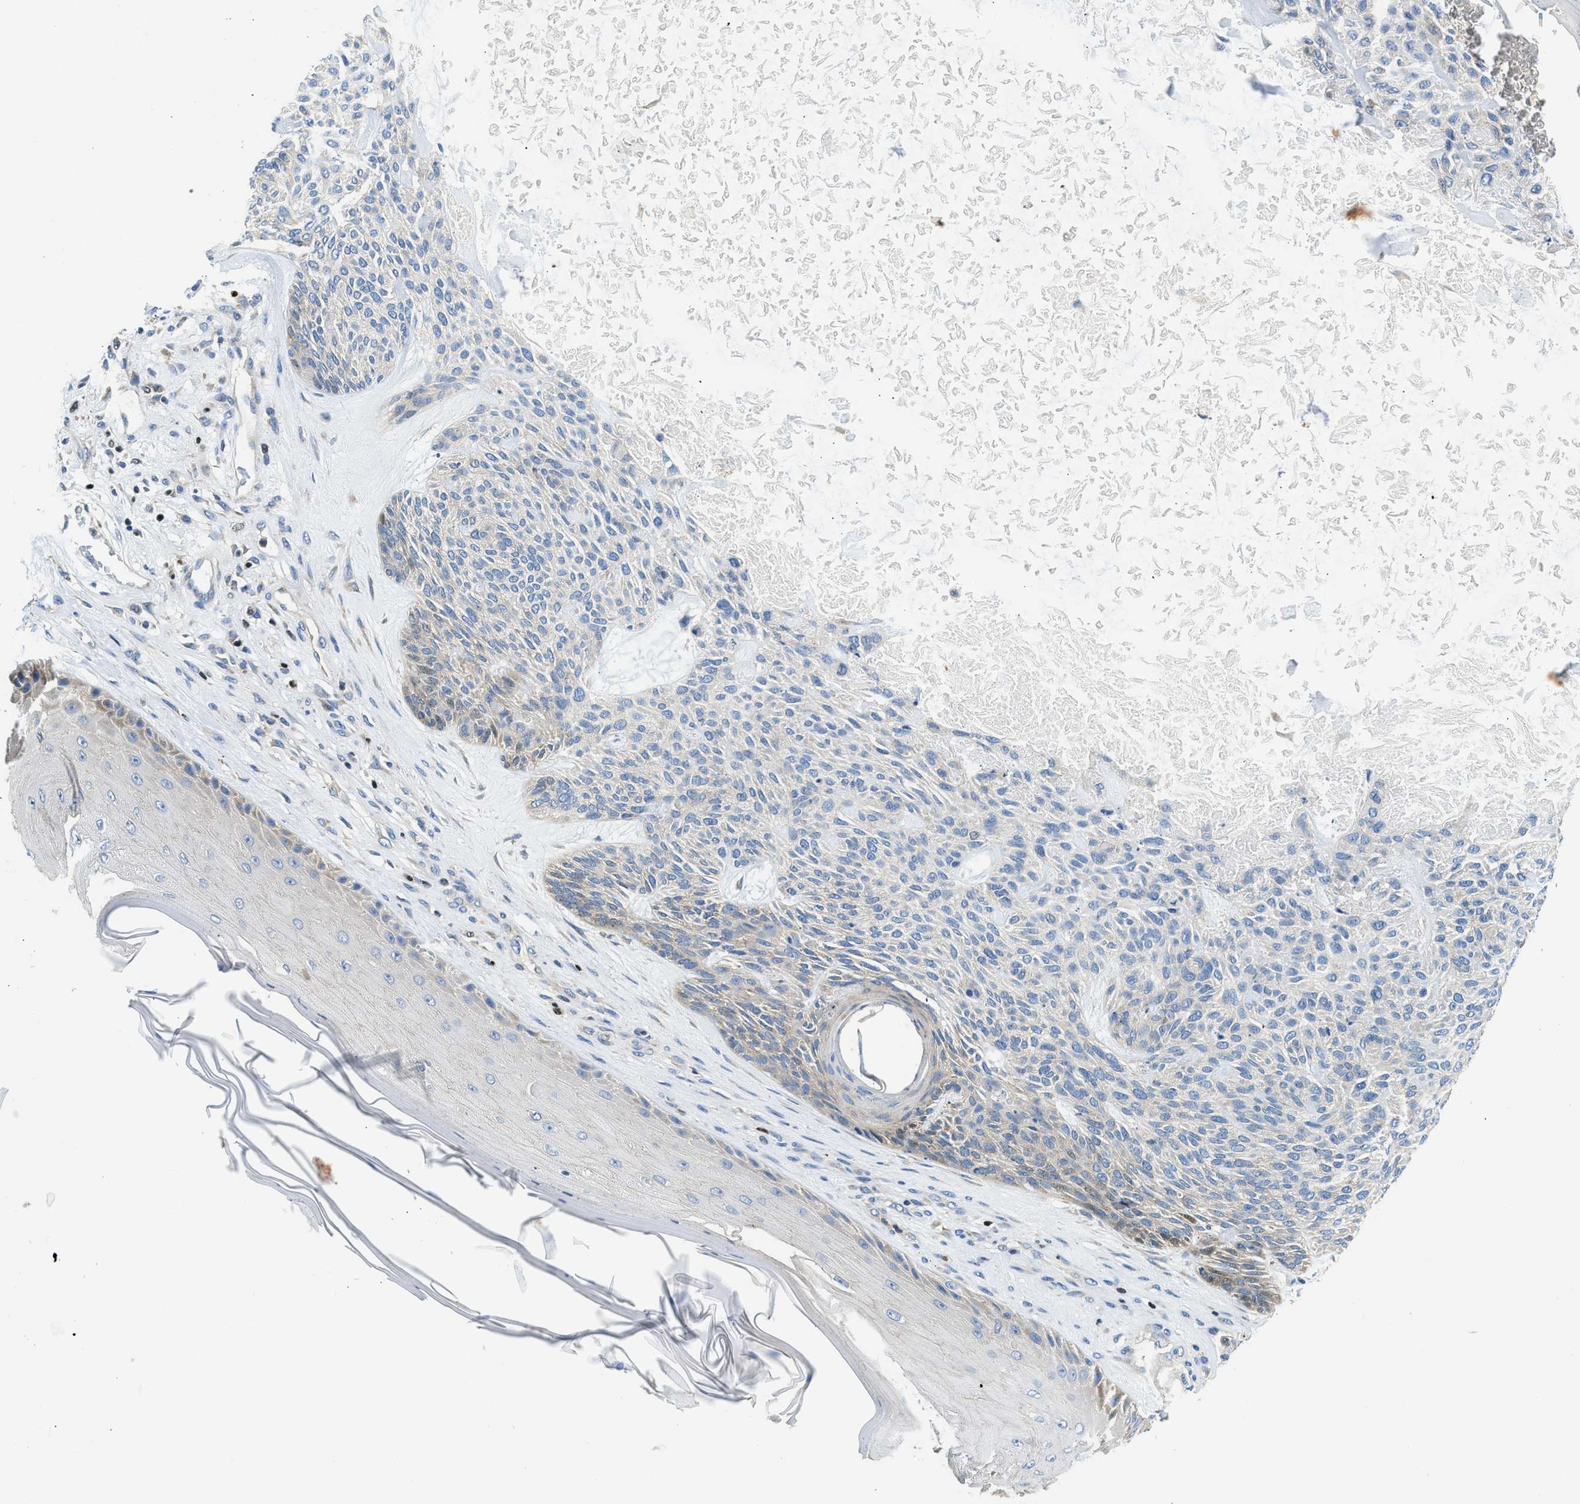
{"staining": {"intensity": "negative", "quantity": "none", "location": "none"}, "tissue": "skin cancer", "cell_type": "Tumor cells", "image_type": "cancer", "snomed": [{"axis": "morphology", "description": "Basal cell carcinoma"}, {"axis": "topography", "description": "Skin"}], "caption": "DAB immunohistochemical staining of skin basal cell carcinoma shows no significant expression in tumor cells.", "gene": "TOX", "patient": {"sex": "male", "age": 55}}